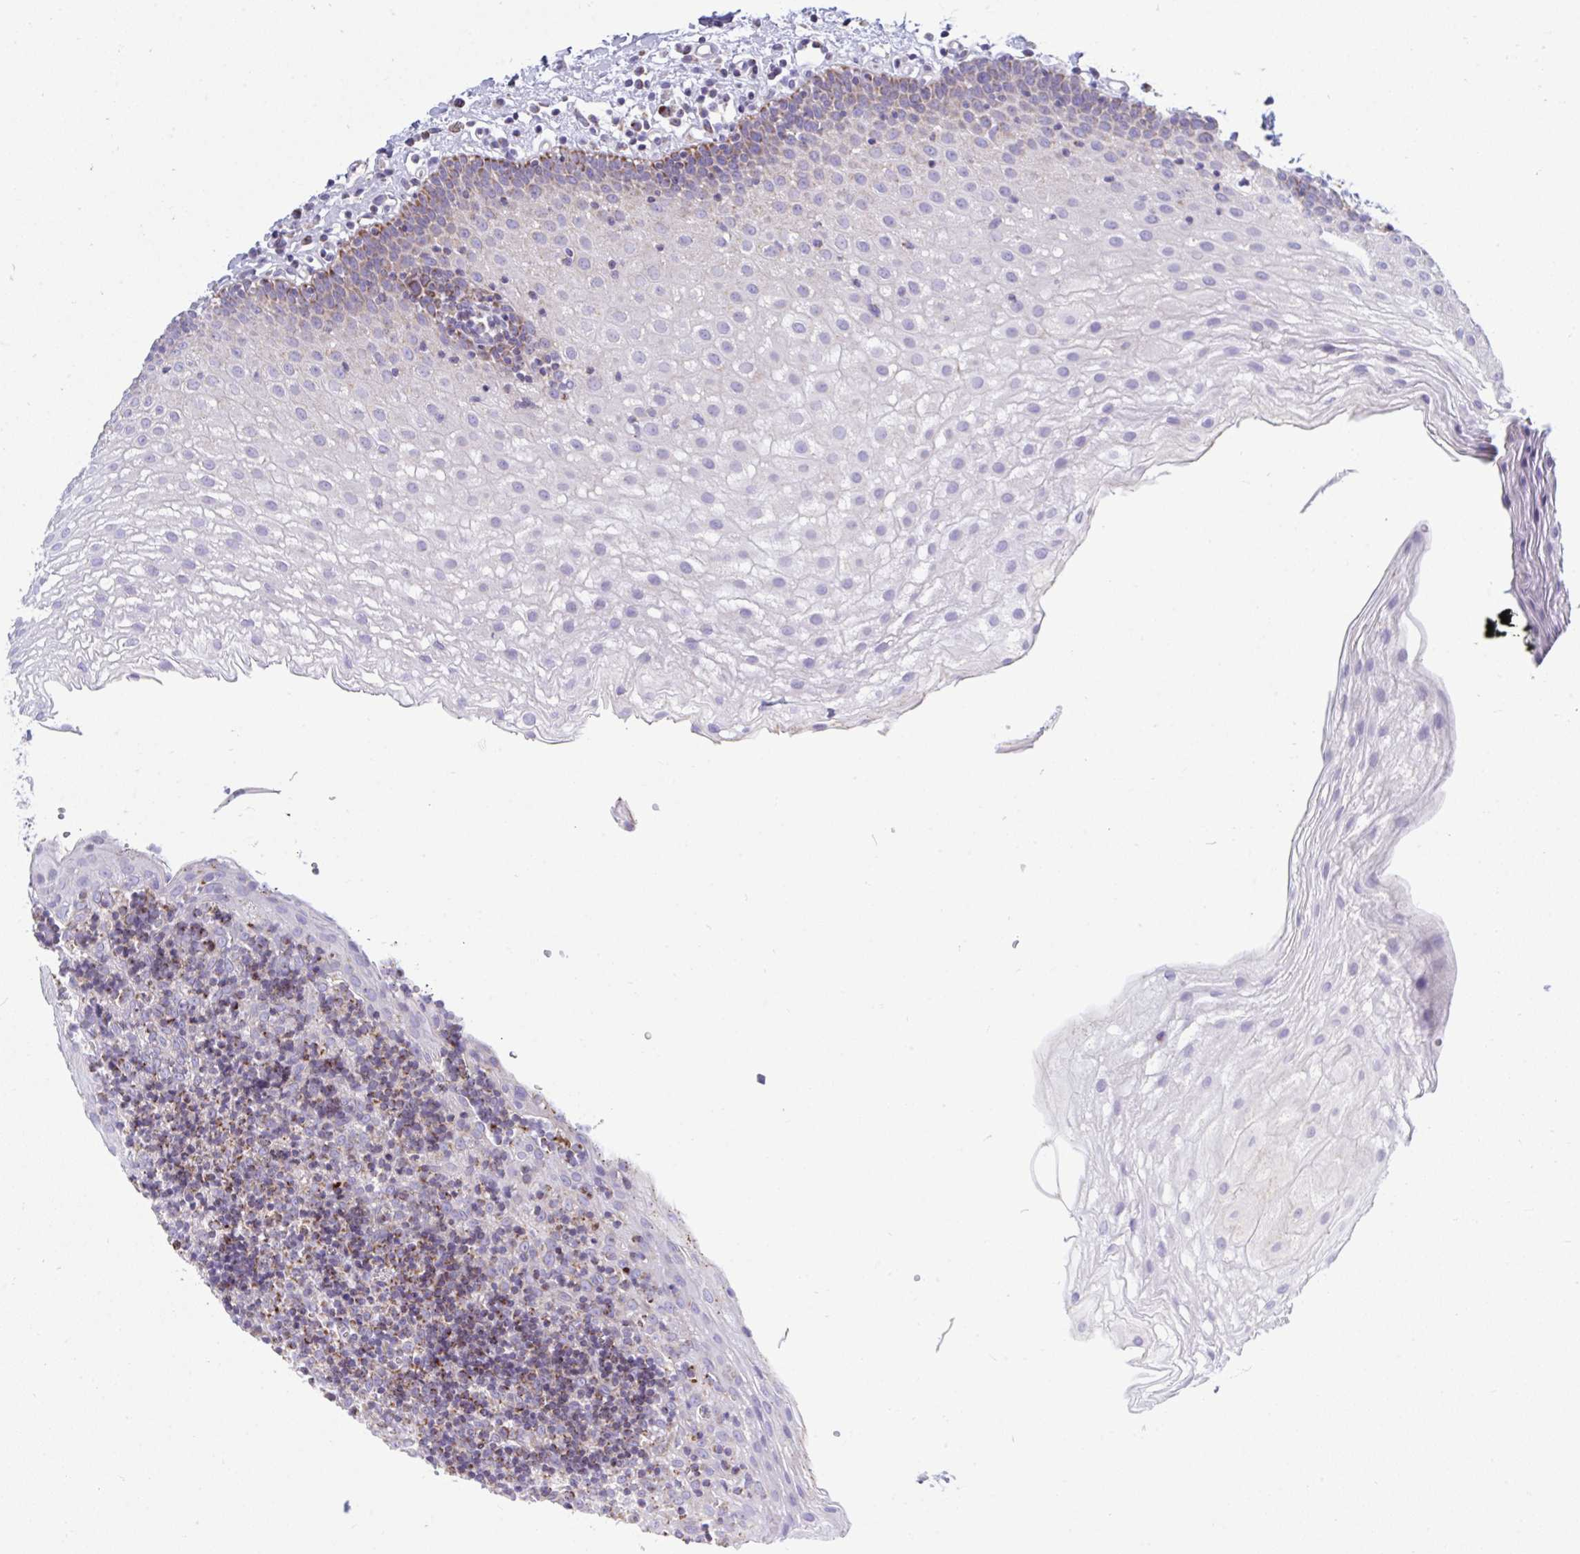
{"staining": {"intensity": "strong", "quantity": "25%-75%", "location": "cytoplasmic/membranous"}, "tissue": "oral mucosa", "cell_type": "Squamous epithelial cells", "image_type": "normal", "snomed": [{"axis": "morphology", "description": "Normal tissue, NOS"}, {"axis": "morphology", "description": "Squamous cell carcinoma, NOS"}, {"axis": "topography", "description": "Oral tissue"}, {"axis": "topography", "description": "Head-Neck"}], "caption": "Benign oral mucosa displays strong cytoplasmic/membranous expression in approximately 25%-75% of squamous epithelial cells, visualized by immunohistochemistry.", "gene": "HSPE1", "patient": {"sex": "male", "age": 58}}